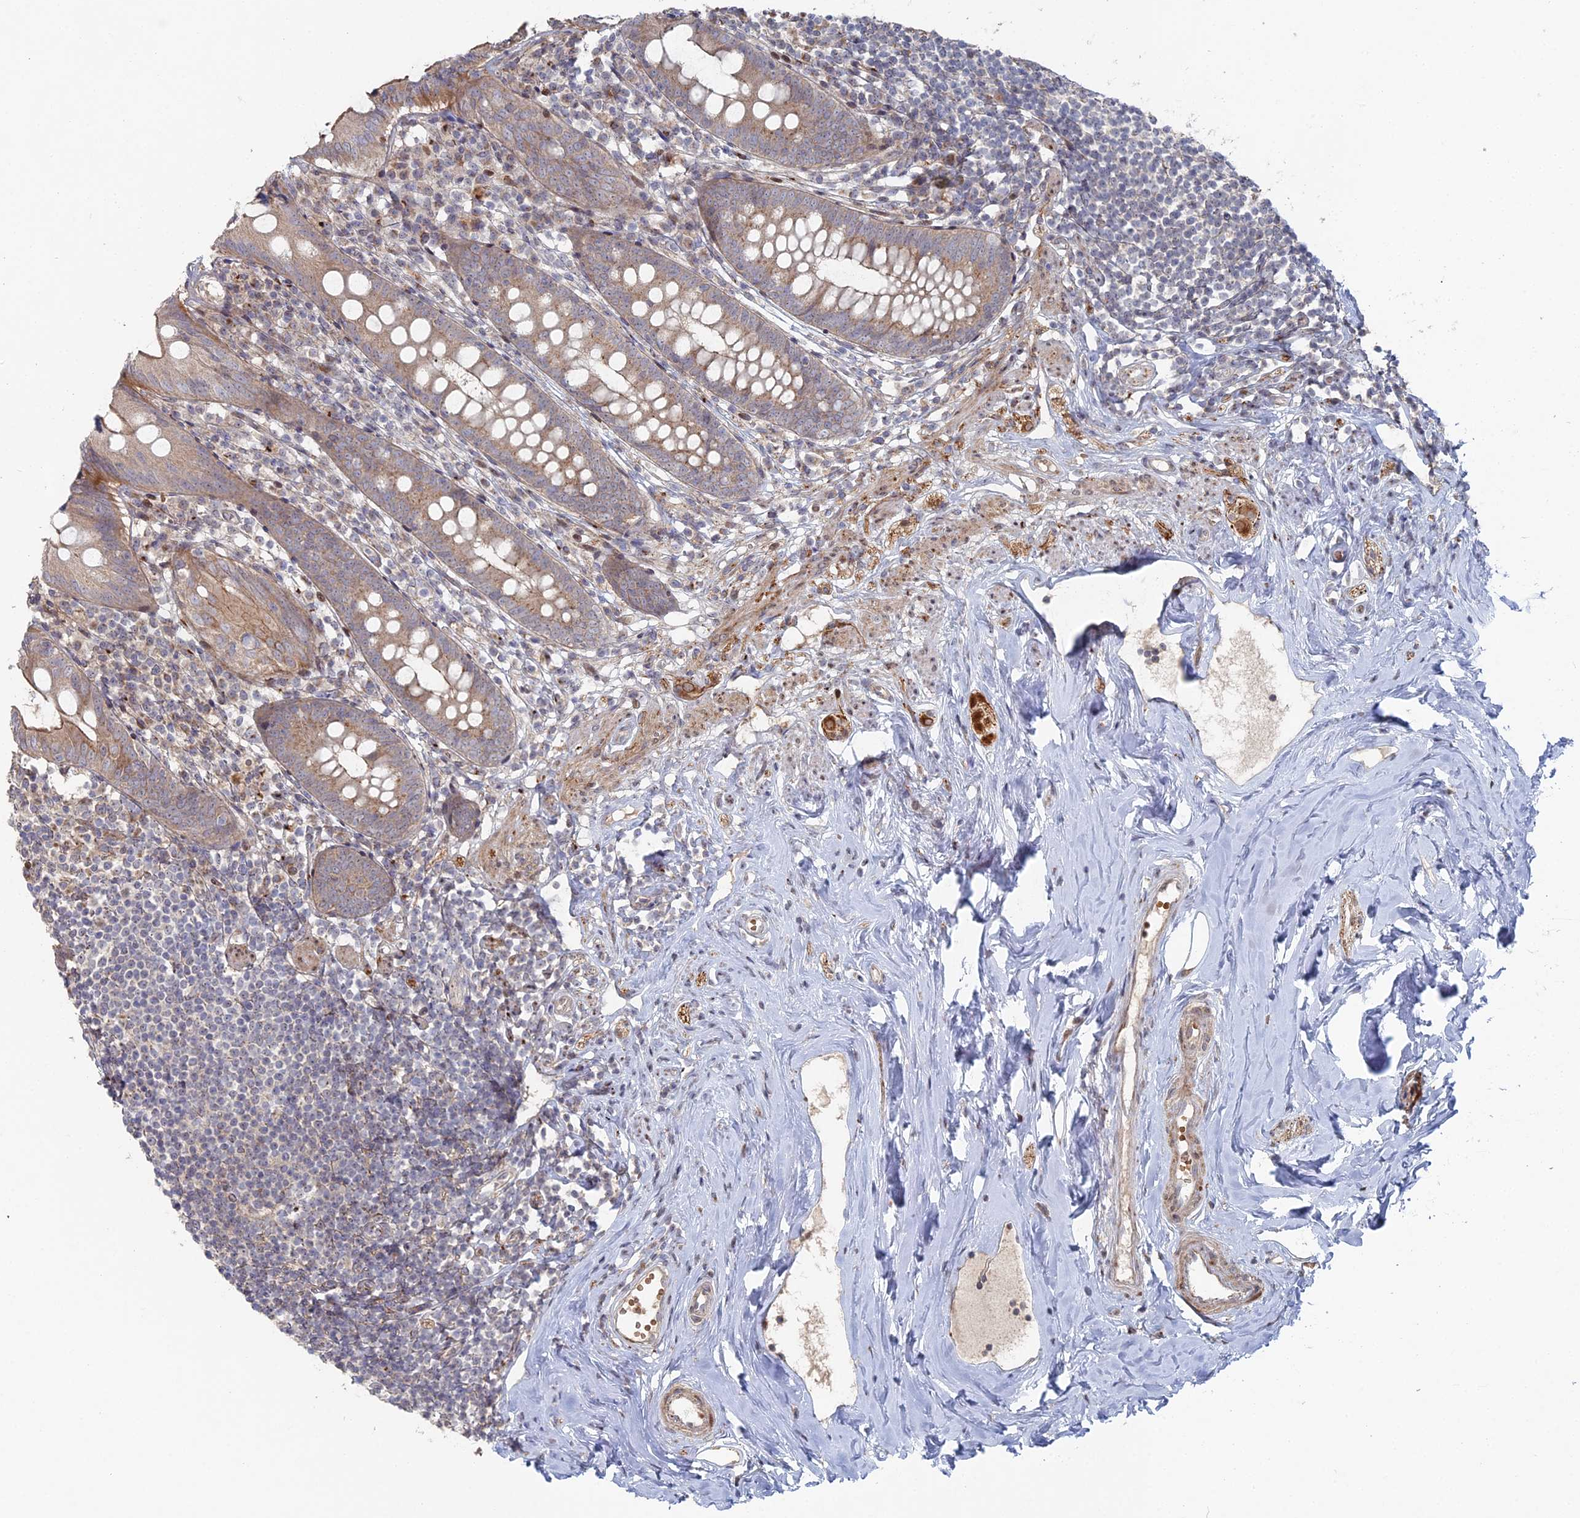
{"staining": {"intensity": "moderate", "quantity": ">75%", "location": "cytoplasmic/membranous"}, "tissue": "appendix", "cell_type": "Glandular cells", "image_type": "normal", "snomed": [{"axis": "morphology", "description": "Normal tissue, NOS"}, {"axis": "topography", "description": "Appendix"}], "caption": "Protein staining demonstrates moderate cytoplasmic/membranous staining in about >75% of glandular cells in benign appendix. The staining is performed using DAB brown chromogen to label protein expression. The nuclei are counter-stained blue using hematoxylin.", "gene": "SGMS1", "patient": {"sex": "female", "age": 51}}